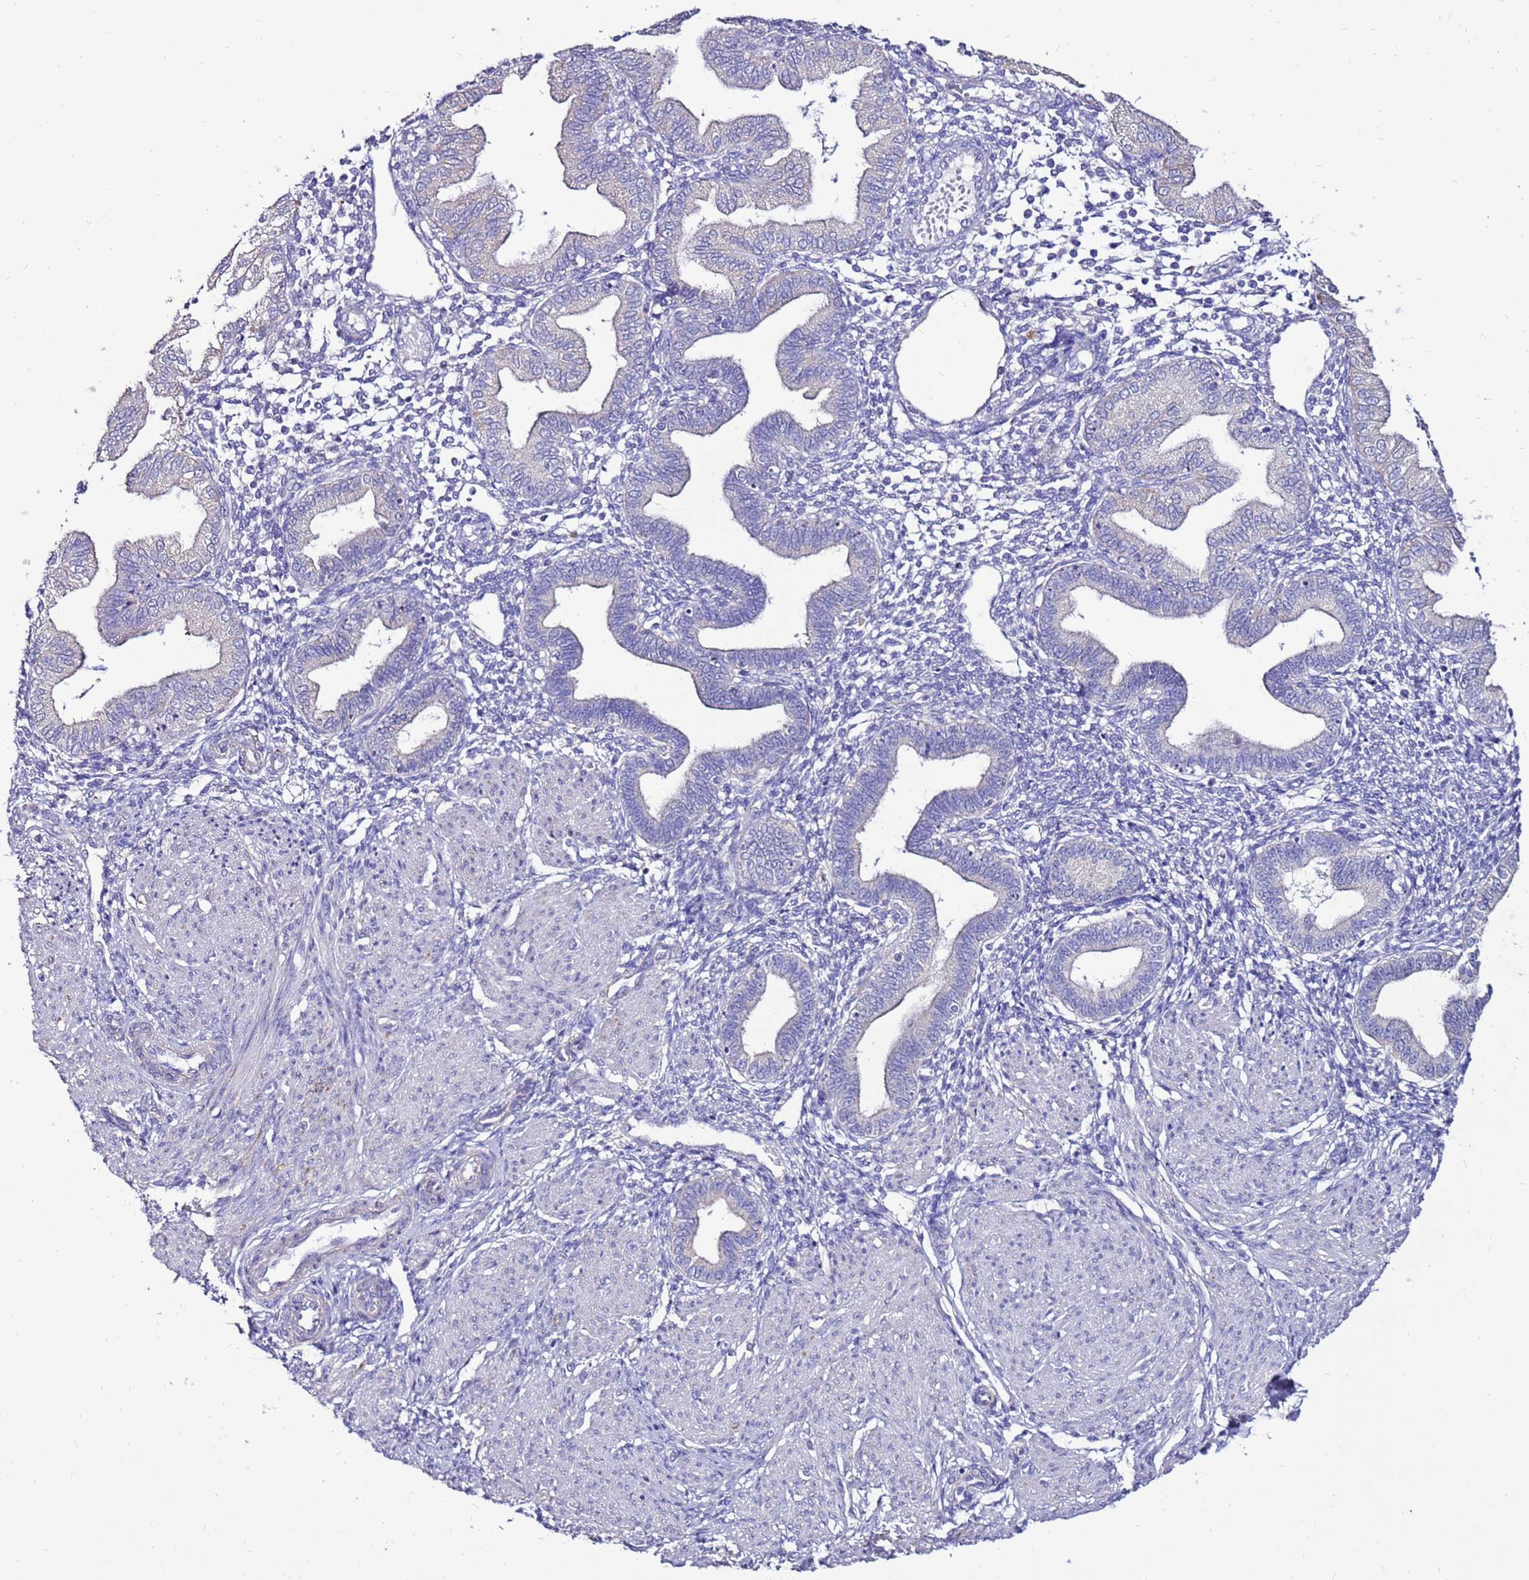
{"staining": {"intensity": "negative", "quantity": "none", "location": "none"}, "tissue": "endometrium", "cell_type": "Cells in endometrial stroma", "image_type": "normal", "snomed": [{"axis": "morphology", "description": "Normal tissue, NOS"}, {"axis": "topography", "description": "Endometrium"}], "caption": "This is a image of immunohistochemistry (IHC) staining of normal endometrium, which shows no expression in cells in endometrial stroma.", "gene": "TMEM106C", "patient": {"sex": "female", "age": 53}}